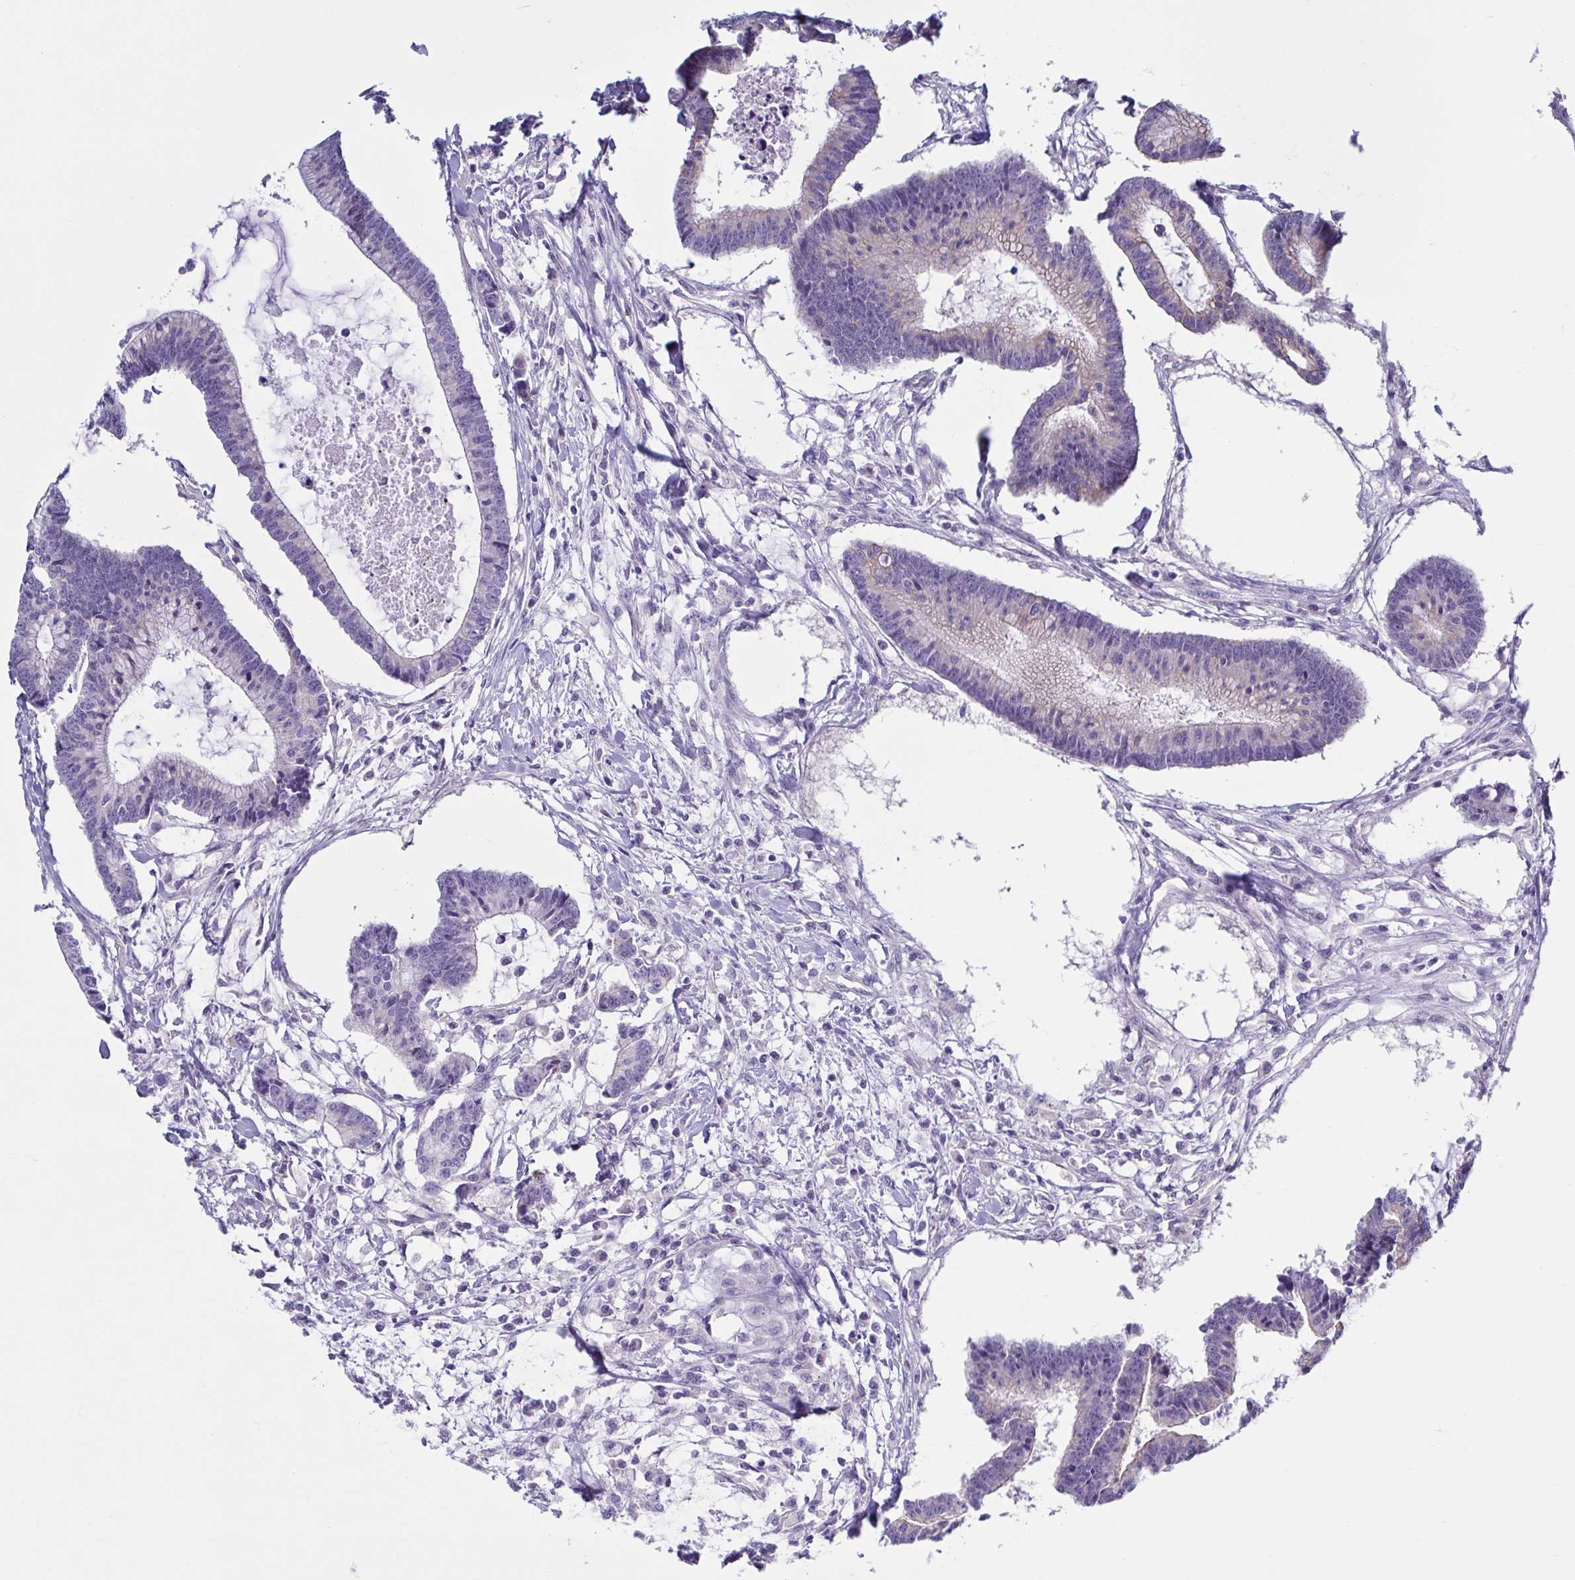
{"staining": {"intensity": "negative", "quantity": "none", "location": "none"}, "tissue": "colorectal cancer", "cell_type": "Tumor cells", "image_type": "cancer", "snomed": [{"axis": "morphology", "description": "Adenocarcinoma, NOS"}, {"axis": "topography", "description": "Colon"}], "caption": "DAB (3,3'-diaminobenzidine) immunohistochemical staining of human colorectal cancer (adenocarcinoma) demonstrates no significant expression in tumor cells.", "gene": "TNNI2", "patient": {"sex": "female", "age": 78}}